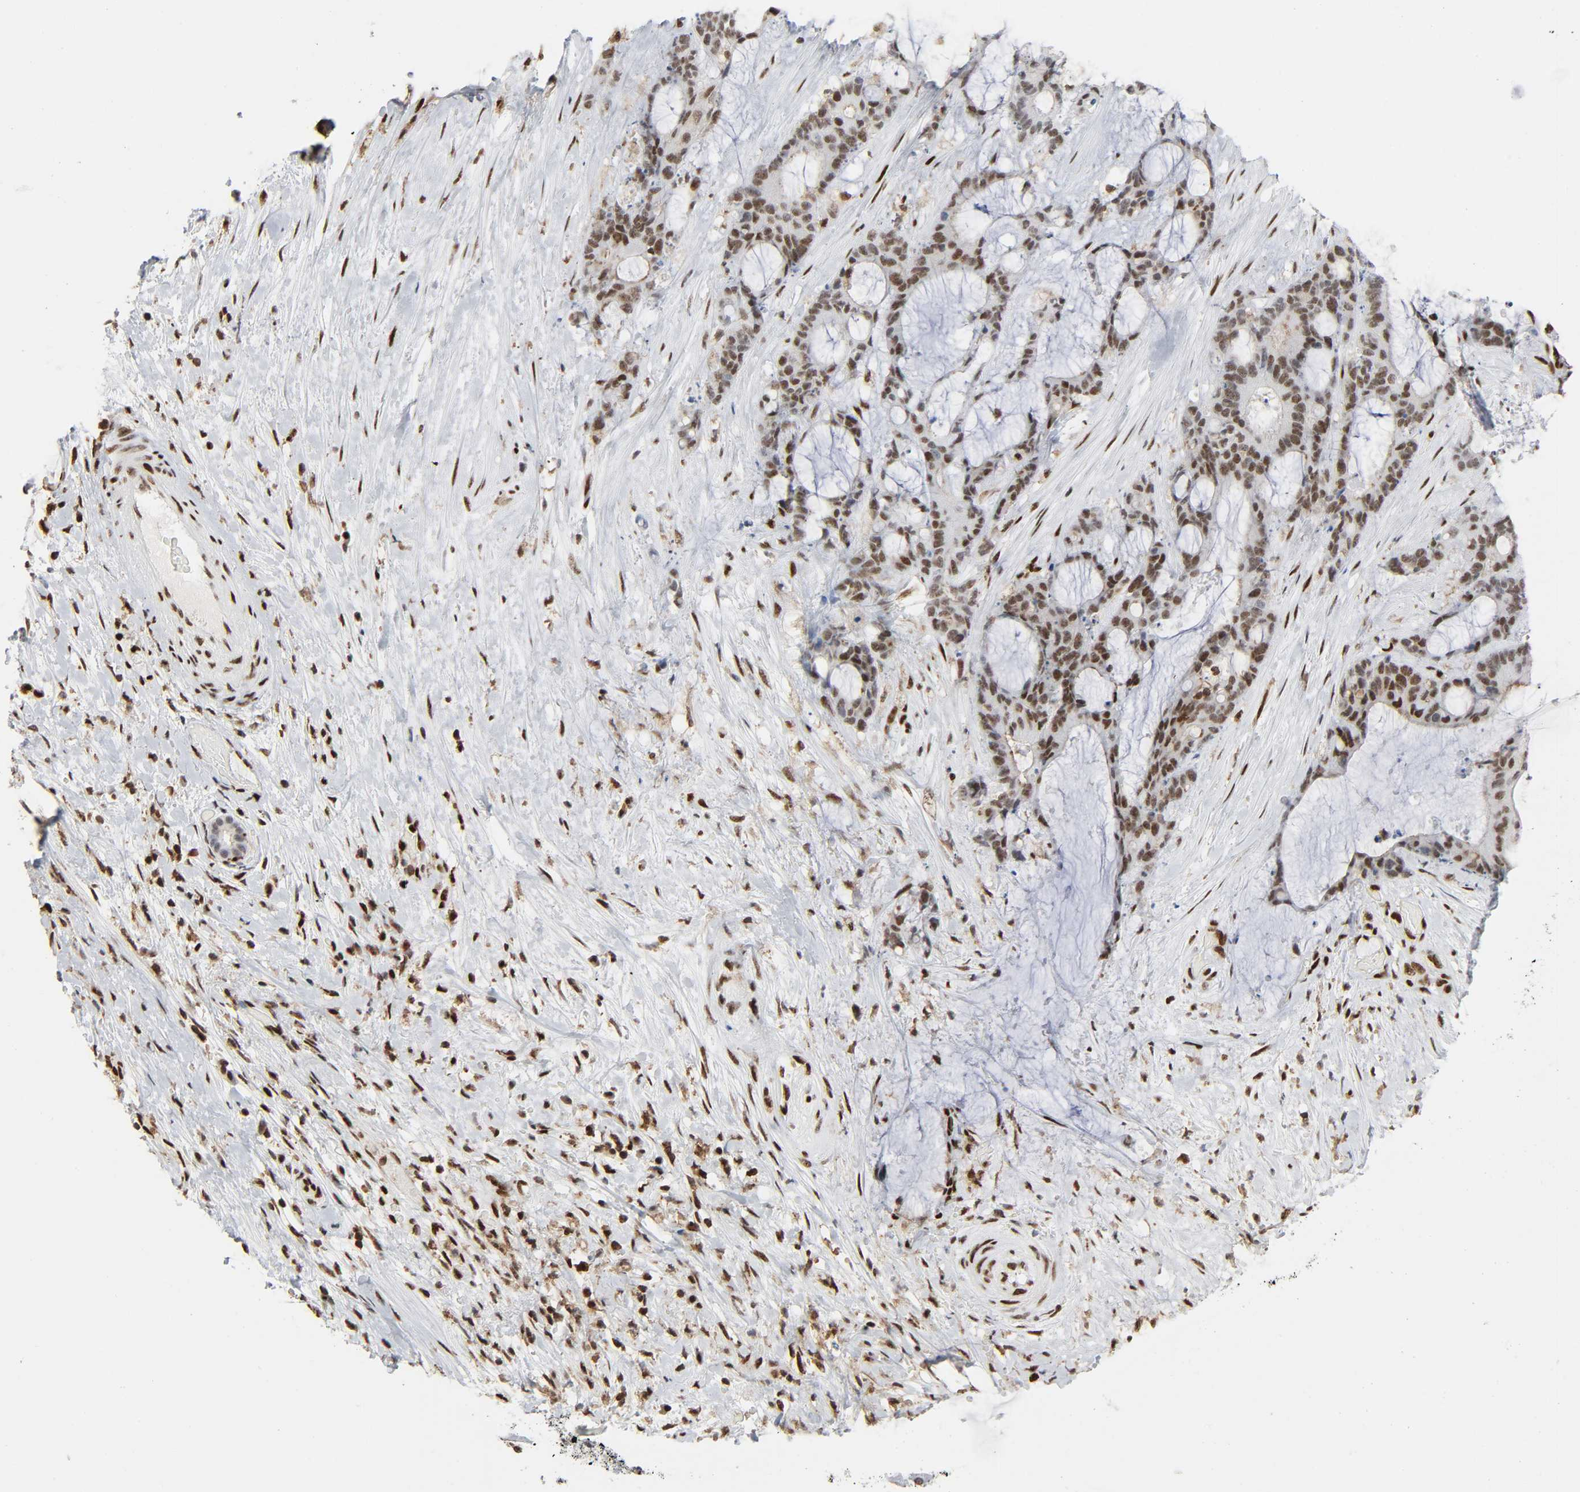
{"staining": {"intensity": "moderate", "quantity": ">75%", "location": "nuclear"}, "tissue": "liver cancer", "cell_type": "Tumor cells", "image_type": "cancer", "snomed": [{"axis": "morphology", "description": "Cholangiocarcinoma"}, {"axis": "topography", "description": "Liver"}], "caption": "Human liver cholangiocarcinoma stained for a protein (brown) reveals moderate nuclear positive staining in approximately >75% of tumor cells.", "gene": "WAS", "patient": {"sex": "female", "age": 73}}